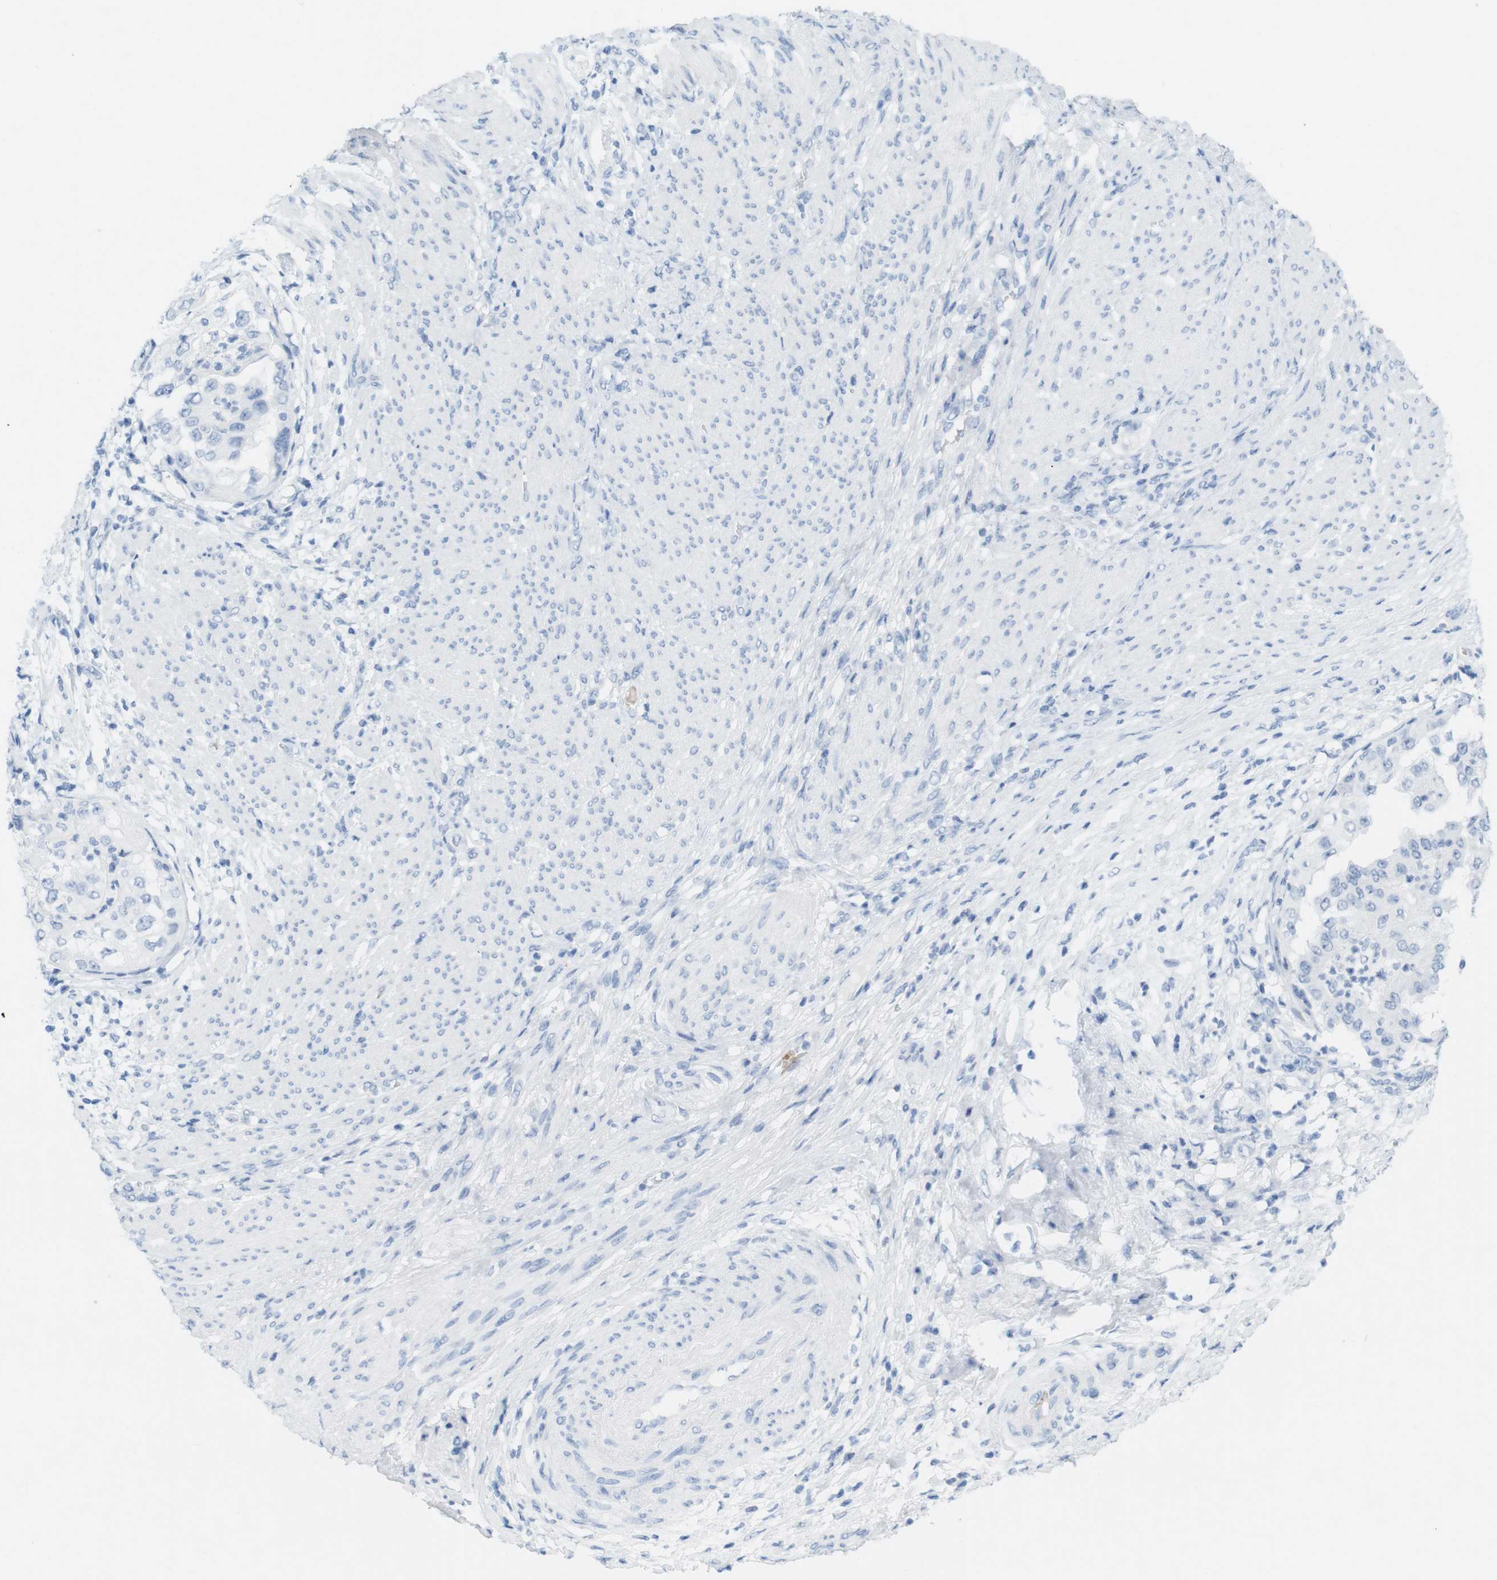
{"staining": {"intensity": "negative", "quantity": "none", "location": "none"}, "tissue": "endometrial cancer", "cell_type": "Tumor cells", "image_type": "cancer", "snomed": [{"axis": "morphology", "description": "Adenocarcinoma, NOS"}, {"axis": "topography", "description": "Endometrium"}], "caption": "Tumor cells show no significant staining in endometrial cancer.", "gene": "TNNT2", "patient": {"sex": "female", "age": 85}}